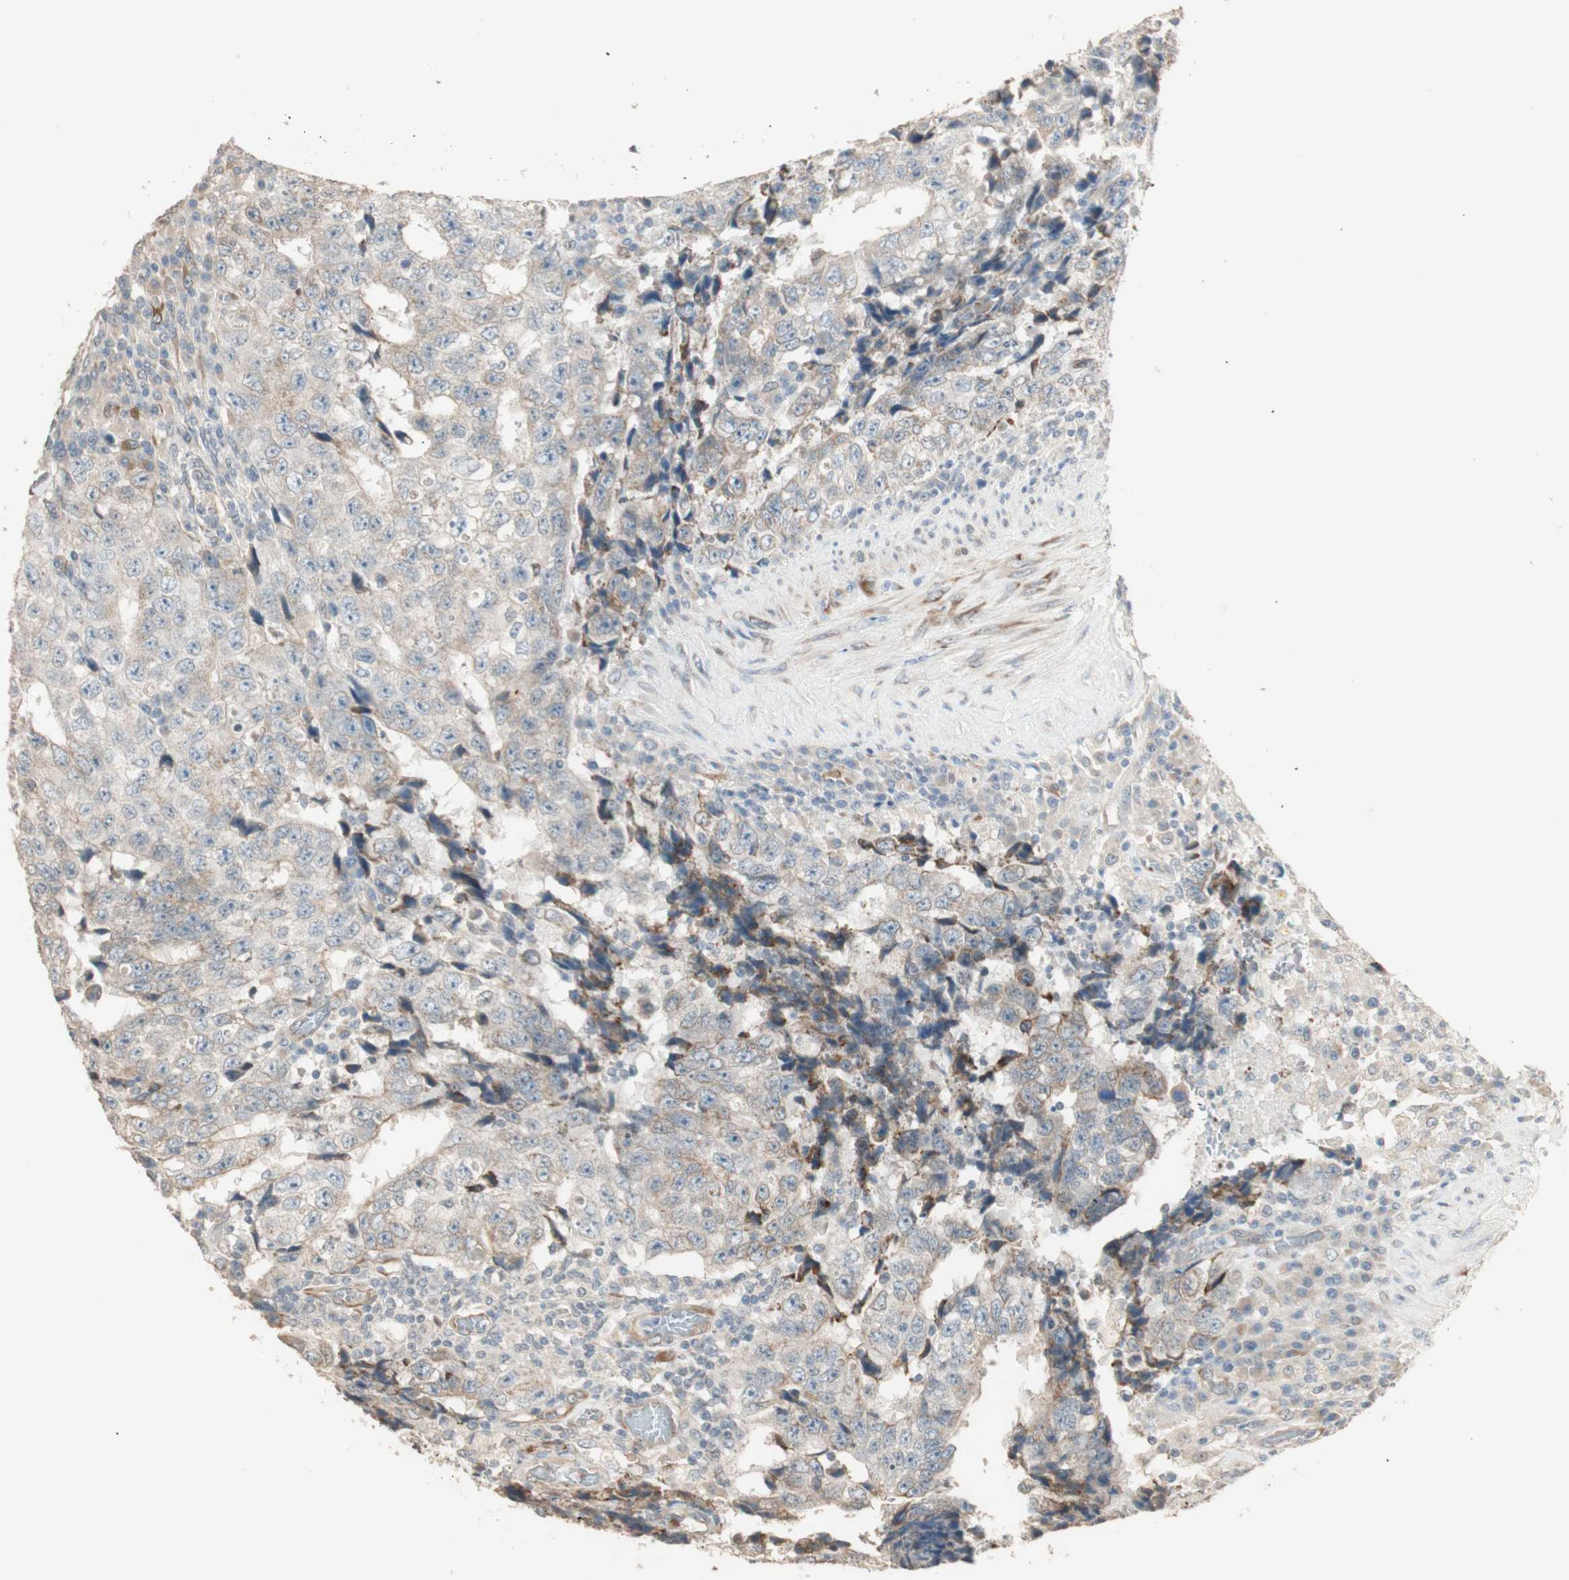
{"staining": {"intensity": "weak", "quantity": "25%-75%", "location": "cytoplasmic/membranous"}, "tissue": "testis cancer", "cell_type": "Tumor cells", "image_type": "cancer", "snomed": [{"axis": "morphology", "description": "Necrosis, NOS"}, {"axis": "morphology", "description": "Carcinoma, Embryonal, NOS"}, {"axis": "topography", "description": "Testis"}], "caption": "Immunohistochemical staining of human testis embryonal carcinoma displays weak cytoplasmic/membranous protein expression in approximately 25%-75% of tumor cells. (DAB IHC, brown staining for protein, blue staining for nuclei).", "gene": "TASOR", "patient": {"sex": "male", "age": 19}}